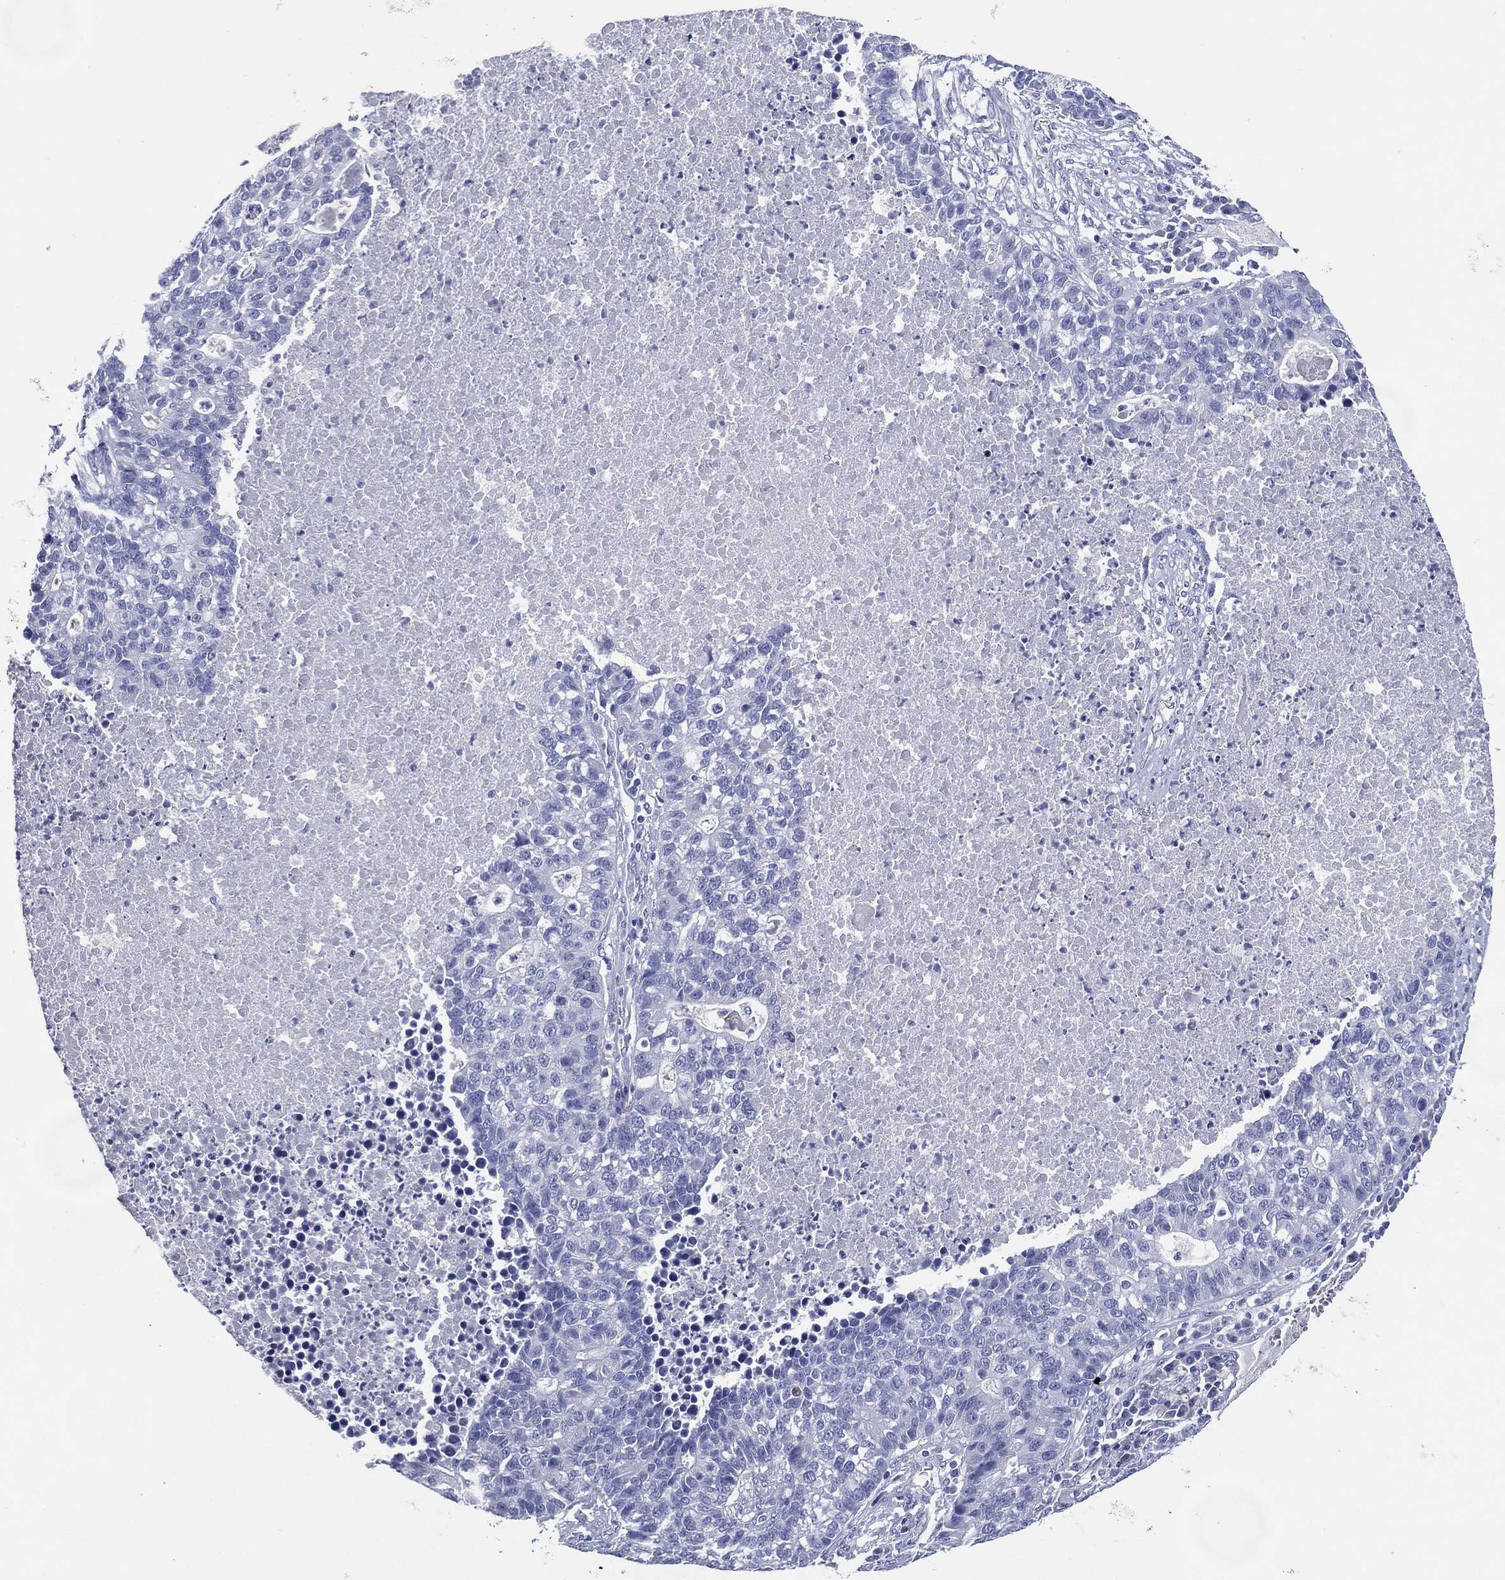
{"staining": {"intensity": "negative", "quantity": "none", "location": "none"}, "tissue": "lung cancer", "cell_type": "Tumor cells", "image_type": "cancer", "snomed": [{"axis": "morphology", "description": "Adenocarcinoma, NOS"}, {"axis": "topography", "description": "Lung"}], "caption": "The IHC photomicrograph has no significant expression in tumor cells of lung cancer (adenocarcinoma) tissue. (DAB (3,3'-diaminobenzidine) immunohistochemistry with hematoxylin counter stain).", "gene": "TFAP2A", "patient": {"sex": "male", "age": 57}}